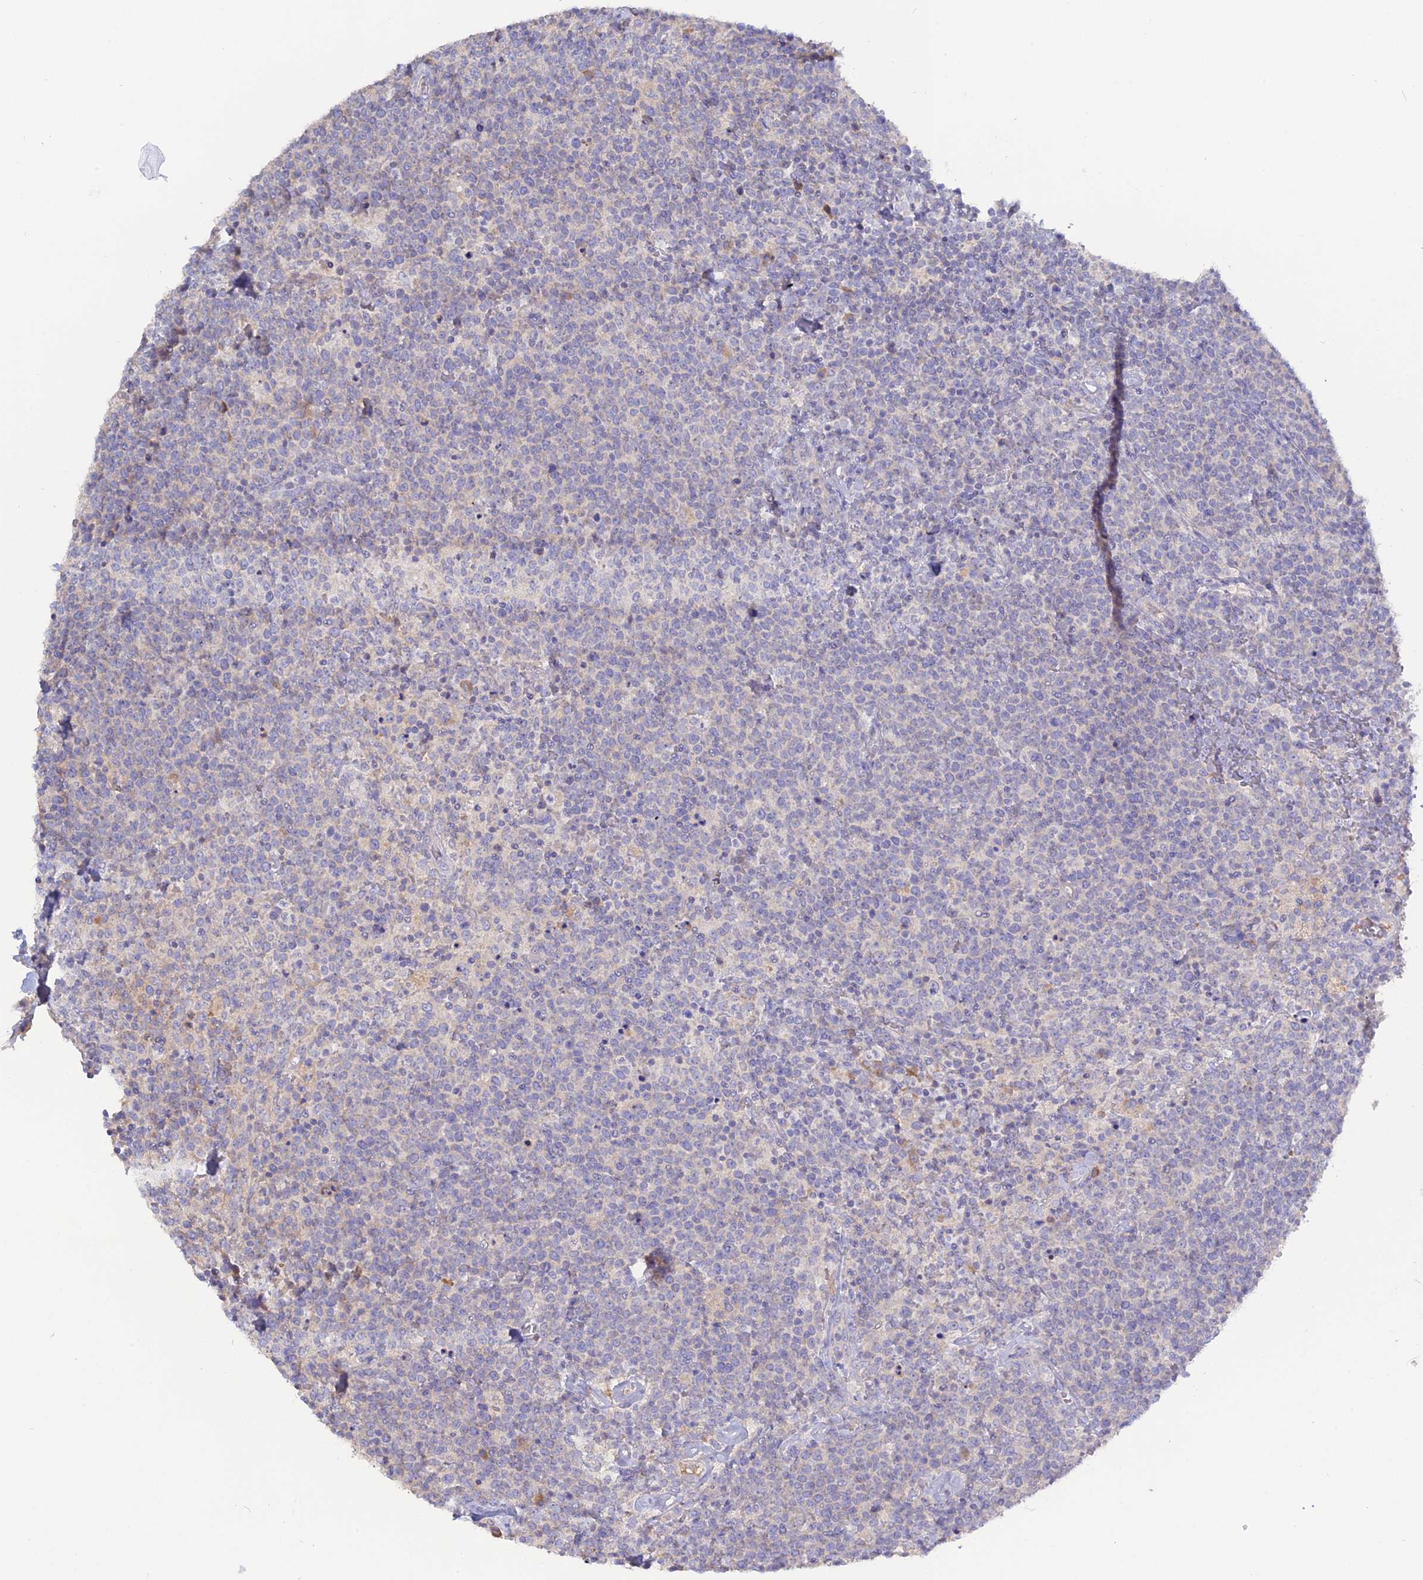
{"staining": {"intensity": "negative", "quantity": "none", "location": "none"}, "tissue": "lymphoma", "cell_type": "Tumor cells", "image_type": "cancer", "snomed": [{"axis": "morphology", "description": "Malignant lymphoma, non-Hodgkin's type, High grade"}, {"axis": "topography", "description": "Lymph node"}], "caption": "There is no significant staining in tumor cells of lymphoma.", "gene": "ADGRA1", "patient": {"sex": "male", "age": 61}}